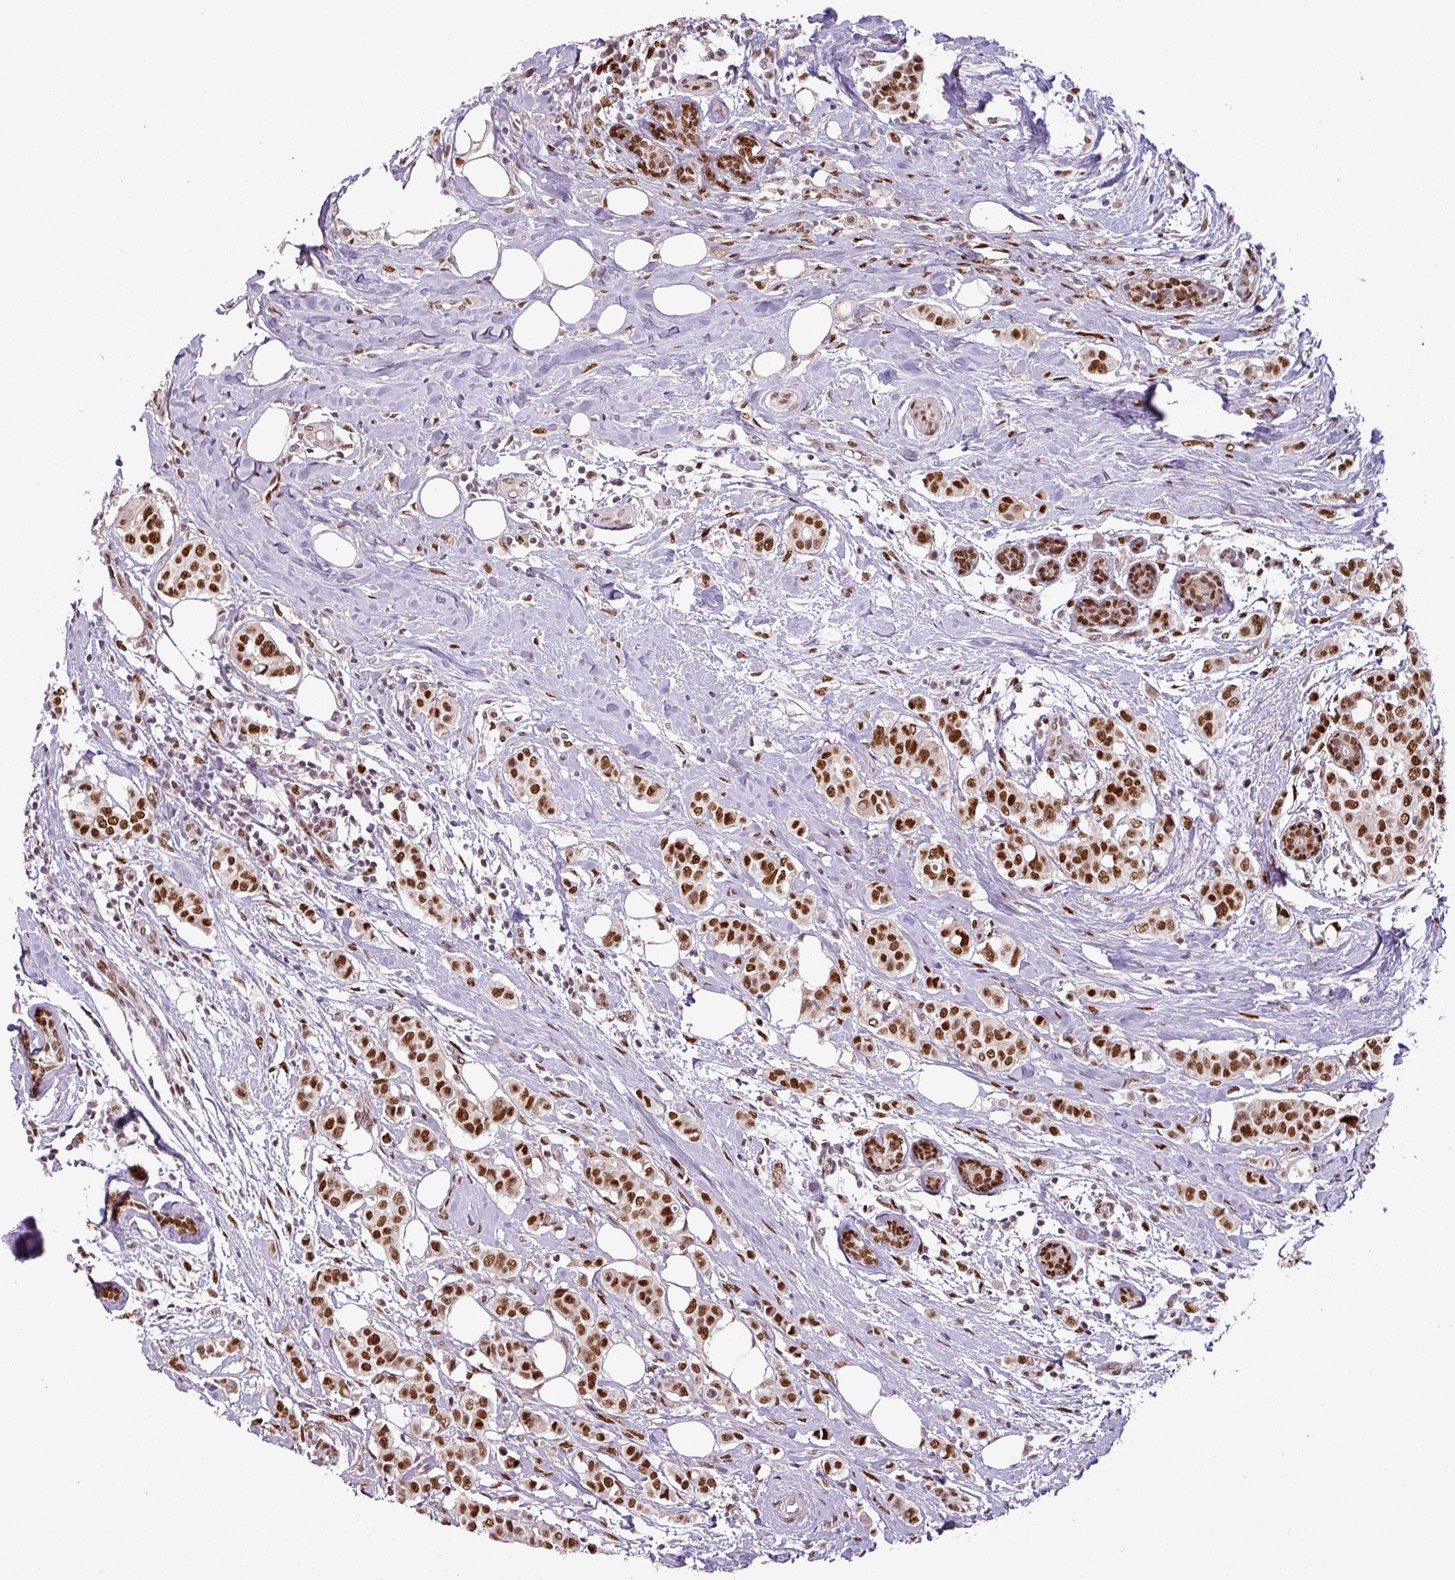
{"staining": {"intensity": "strong", "quantity": ">75%", "location": "nuclear"}, "tissue": "breast cancer", "cell_type": "Tumor cells", "image_type": "cancer", "snomed": [{"axis": "morphology", "description": "Lobular carcinoma"}, {"axis": "topography", "description": "Breast"}], "caption": "IHC histopathology image of neoplastic tissue: human breast lobular carcinoma stained using immunohistochemistry shows high levels of strong protein expression localized specifically in the nuclear of tumor cells, appearing as a nuclear brown color.", "gene": "IRF2BPL", "patient": {"sex": "female", "age": 51}}